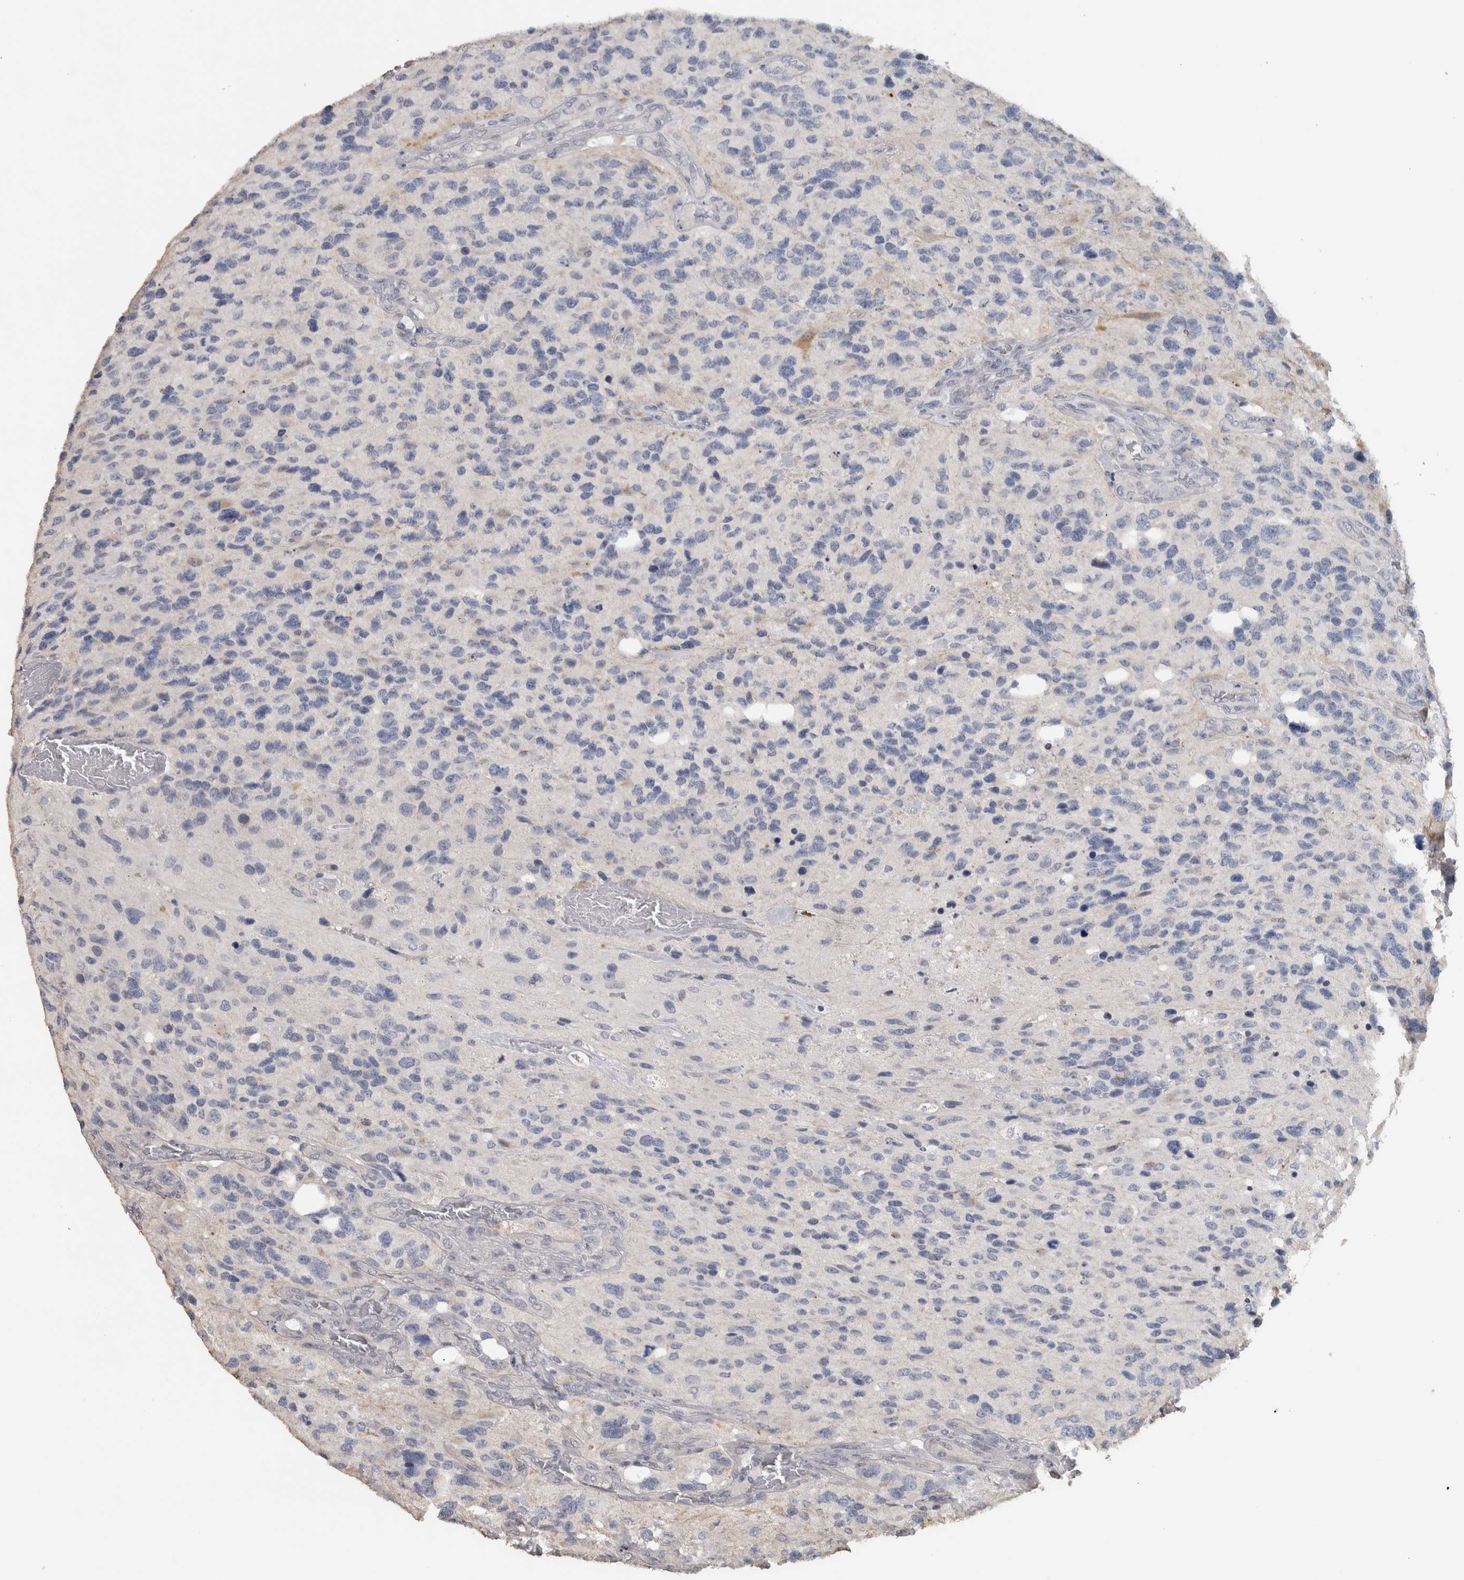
{"staining": {"intensity": "negative", "quantity": "none", "location": "none"}, "tissue": "glioma", "cell_type": "Tumor cells", "image_type": "cancer", "snomed": [{"axis": "morphology", "description": "Glioma, malignant, High grade"}, {"axis": "topography", "description": "Brain"}], "caption": "Protein analysis of high-grade glioma (malignant) displays no significant positivity in tumor cells. (Stains: DAB (3,3'-diaminobenzidine) IHC with hematoxylin counter stain, Microscopy: brightfield microscopy at high magnification).", "gene": "NECAB1", "patient": {"sex": "female", "age": 58}}